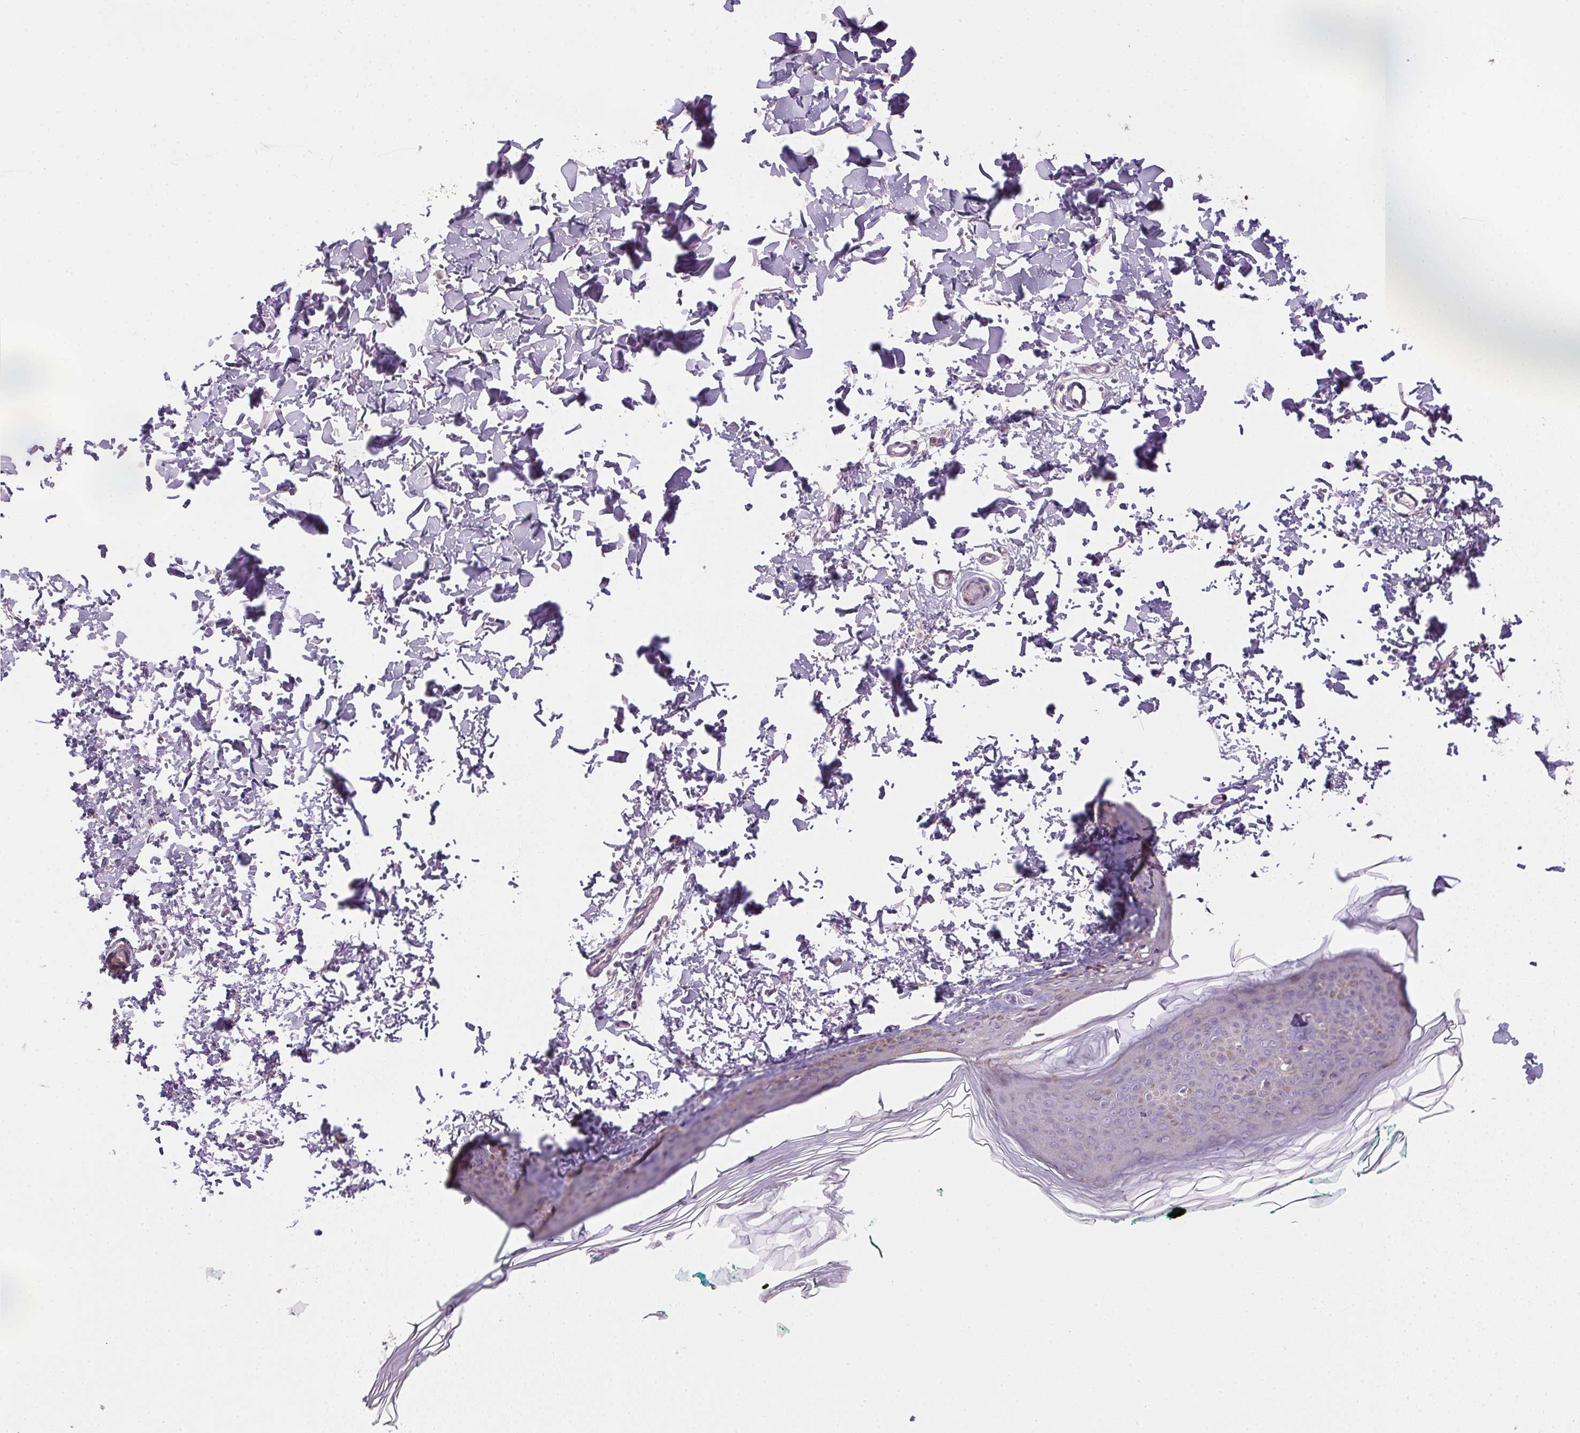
{"staining": {"intensity": "negative", "quantity": "none", "location": "none"}, "tissue": "skin", "cell_type": "Fibroblasts", "image_type": "normal", "snomed": [{"axis": "morphology", "description": "Normal tissue, NOS"}, {"axis": "topography", "description": "Skin"}, {"axis": "topography", "description": "Peripheral nerve tissue"}], "caption": "Image shows no significant protein positivity in fibroblasts of normal skin.", "gene": "SPACA9", "patient": {"sex": "female", "age": 45}}